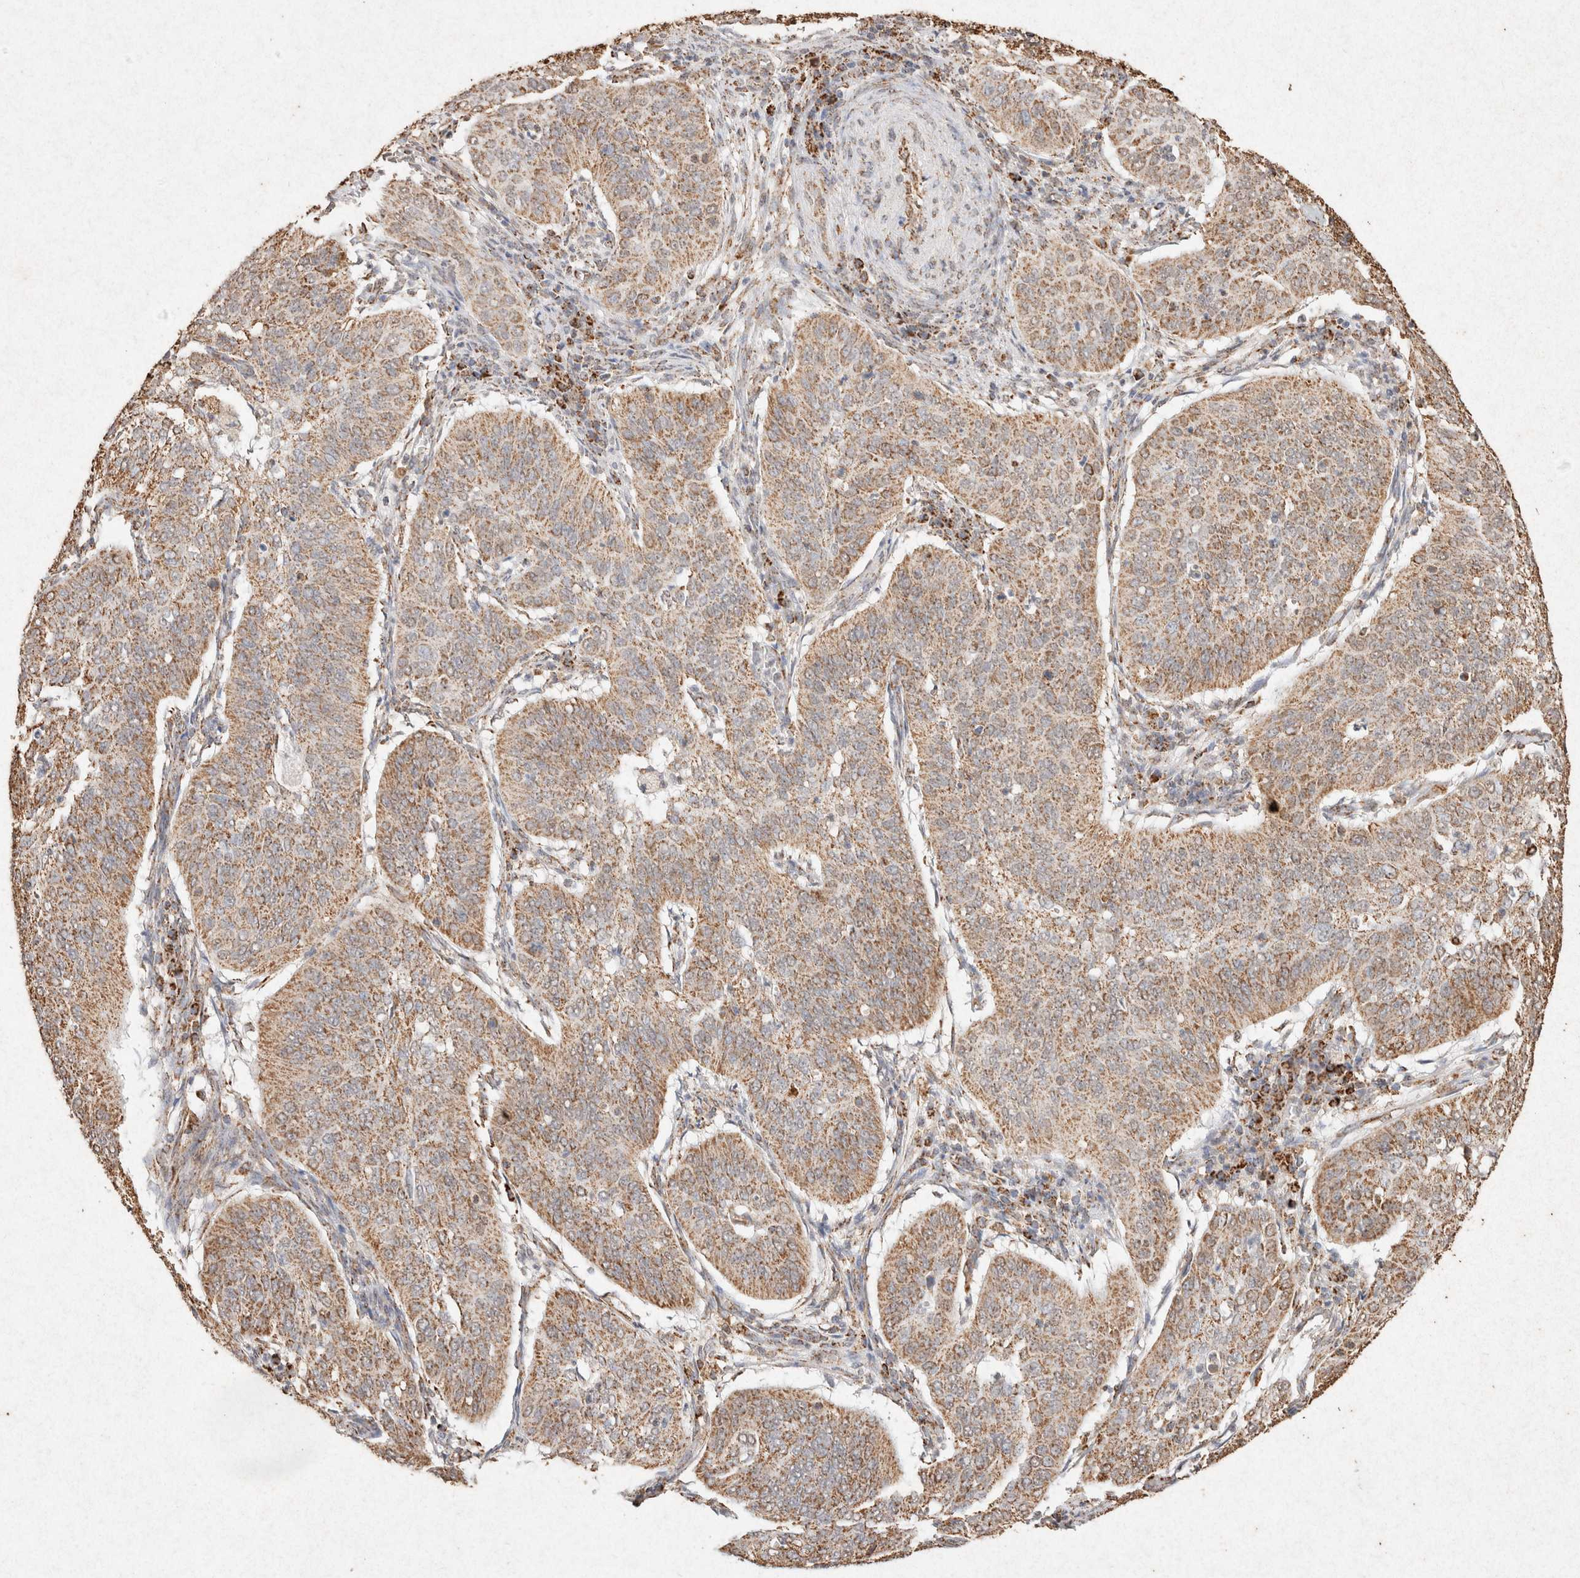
{"staining": {"intensity": "weak", "quantity": ">75%", "location": "cytoplasmic/membranous"}, "tissue": "cervical cancer", "cell_type": "Tumor cells", "image_type": "cancer", "snomed": [{"axis": "morphology", "description": "Normal tissue, NOS"}, {"axis": "morphology", "description": "Squamous cell carcinoma, NOS"}, {"axis": "topography", "description": "Cervix"}], "caption": "Human cervical cancer stained with a brown dye demonstrates weak cytoplasmic/membranous positive staining in about >75% of tumor cells.", "gene": "SDC2", "patient": {"sex": "female", "age": 39}}